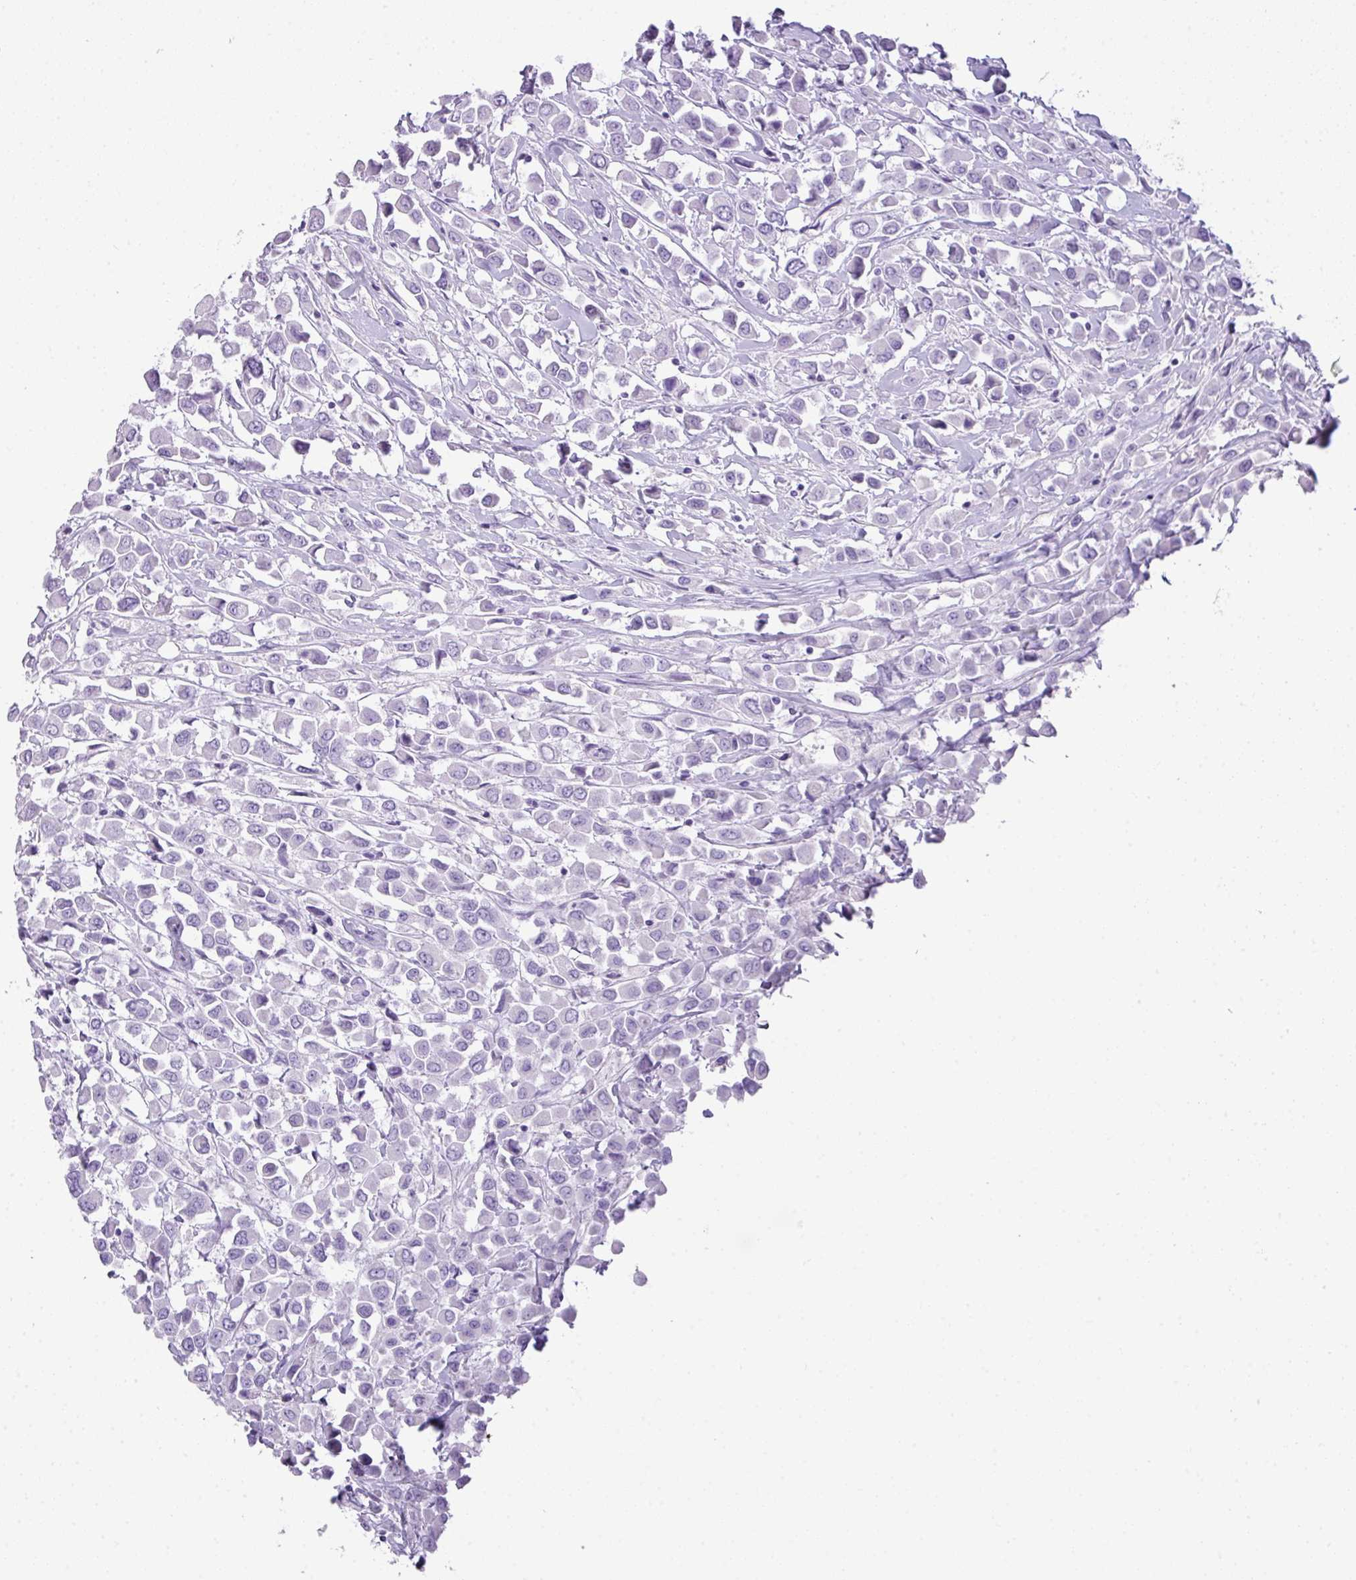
{"staining": {"intensity": "negative", "quantity": "none", "location": "none"}, "tissue": "breast cancer", "cell_type": "Tumor cells", "image_type": "cancer", "snomed": [{"axis": "morphology", "description": "Duct carcinoma"}, {"axis": "topography", "description": "Breast"}], "caption": "Immunohistochemistry (IHC) histopathology image of breast cancer stained for a protein (brown), which demonstrates no staining in tumor cells.", "gene": "TNP1", "patient": {"sex": "female", "age": 61}}